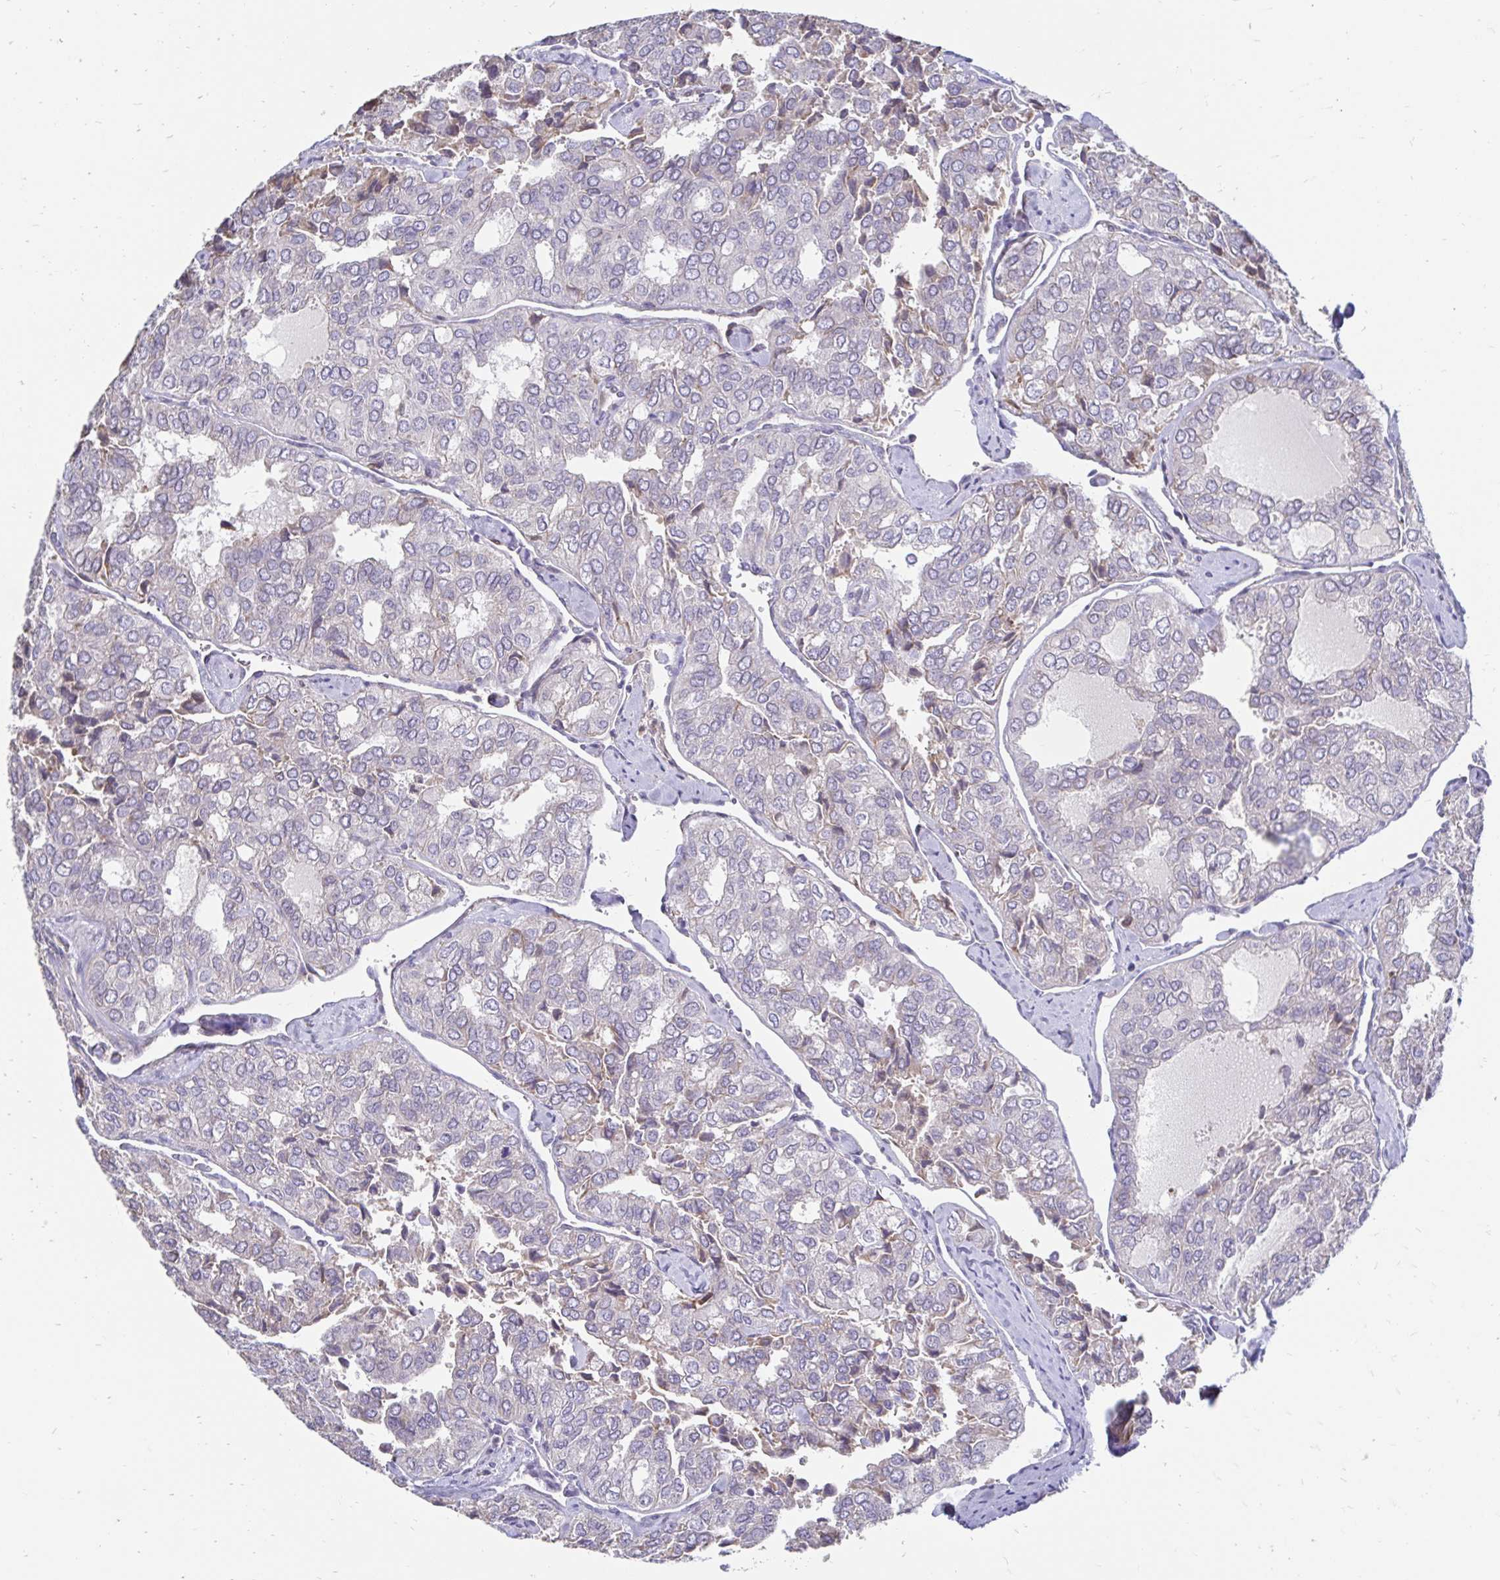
{"staining": {"intensity": "negative", "quantity": "none", "location": "none"}, "tissue": "thyroid cancer", "cell_type": "Tumor cells", "image_type": "cancer", "snomed": [{"axis": "morphology", "description": "Follicular adenoma carcinoma, NOS"}, {"axis": "topography", "description": "Thyroid gland"}], "caption": "There is no significant staining in tumor cells of thyroid cancer (follicular adenoma carcinoma). Nuclei are stained in blue.", "gene": "CDKL1", "patient": {"sex": "male", "age": 75}}